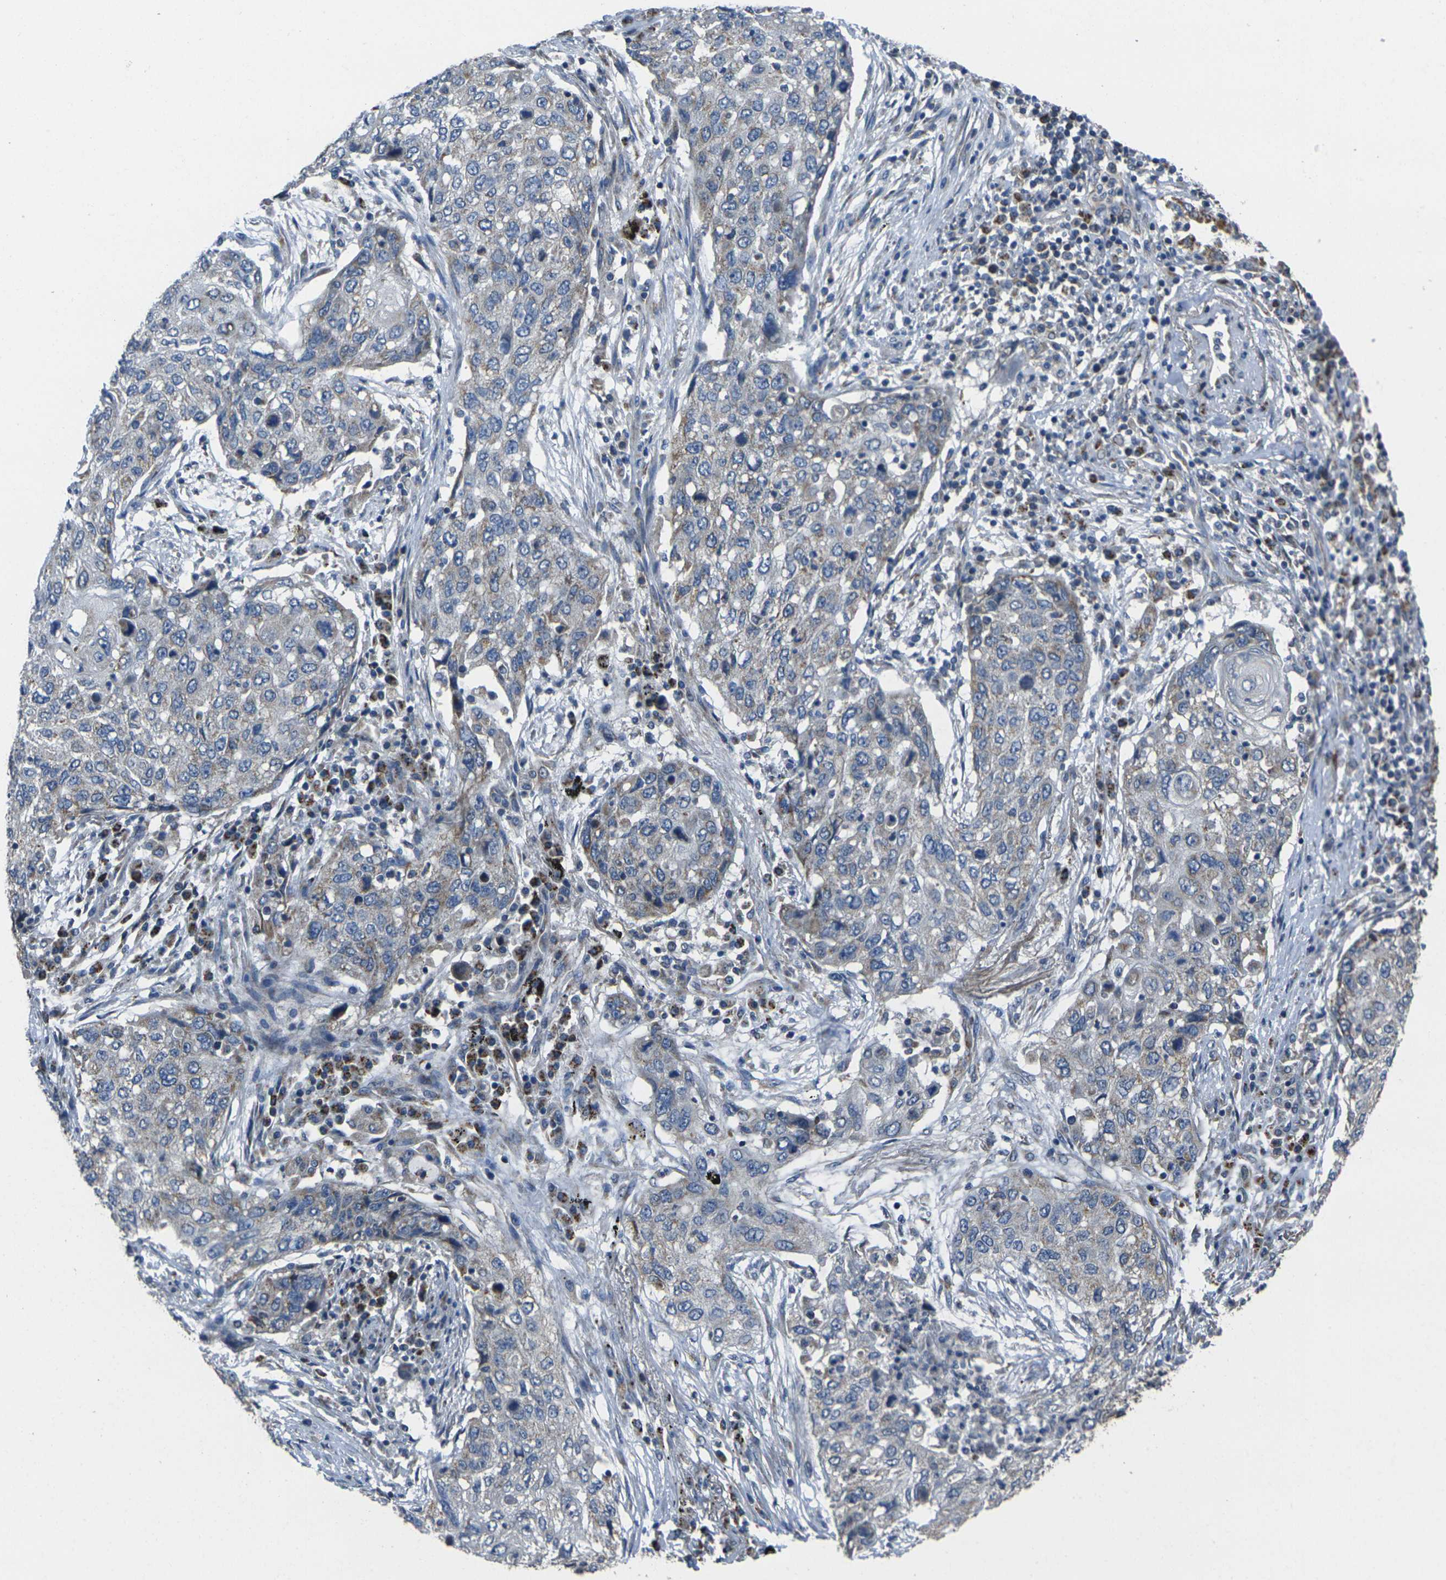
{"staining": {"intensity": "weak", "quantity": "25%-75%", "location": "cytoplasmic/membranous"}, "tissue": "lung cancer", "cell_type": "Tumor cells", "image_type": "cancer", "snomed": [{"axis": "morphology", "description": "Squamous cell carcinoma, NOS"}, {"axis": "topography", "description": "Lung"}], "caption": "Tumor cells exhibit low levels of weak cytoplasmic/membranous positivity in about 25%-75% of cells in human squamous cell carcinoma (lung).", "gene": "TMEM120B", "patient": {"sex": "female", "age": 63}}